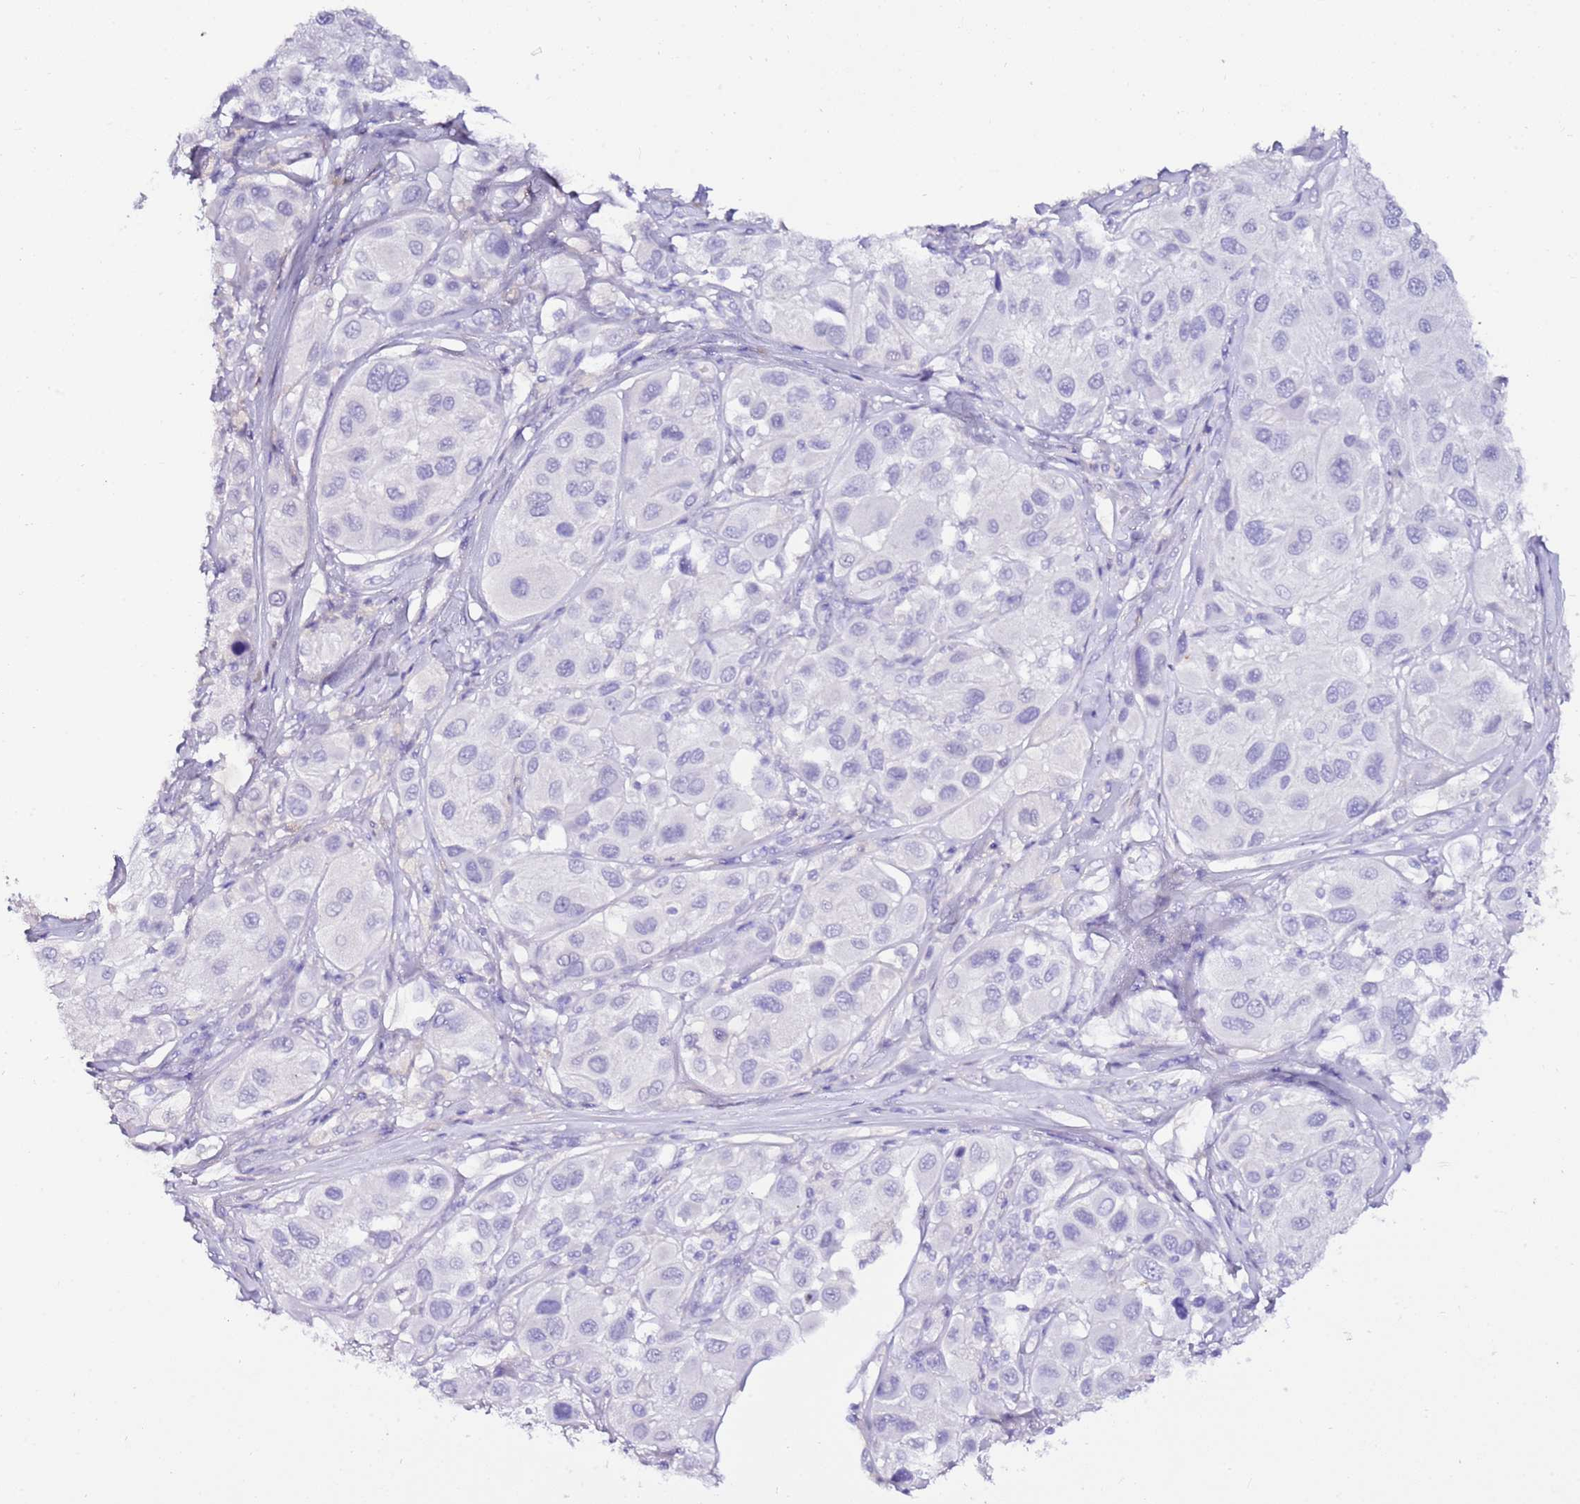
{"staining": {"intensity": "negative", "quantity": "none", "location": "none"}, "tissue": "melanoma", "cell_type": "Tumor cells", "image_type": "cancer", "snomed": [{"axis": "morphology", "description": "Malignant melanoma, Metastatic site"}, {"axis": "topography", "description": "Skin"}], "caption": "This is a micrograph of IHC staining of melanoma, which shows no expression in tumor cells.", "gene": "ART5", "patient": {"sex": "male", "age": 41}}